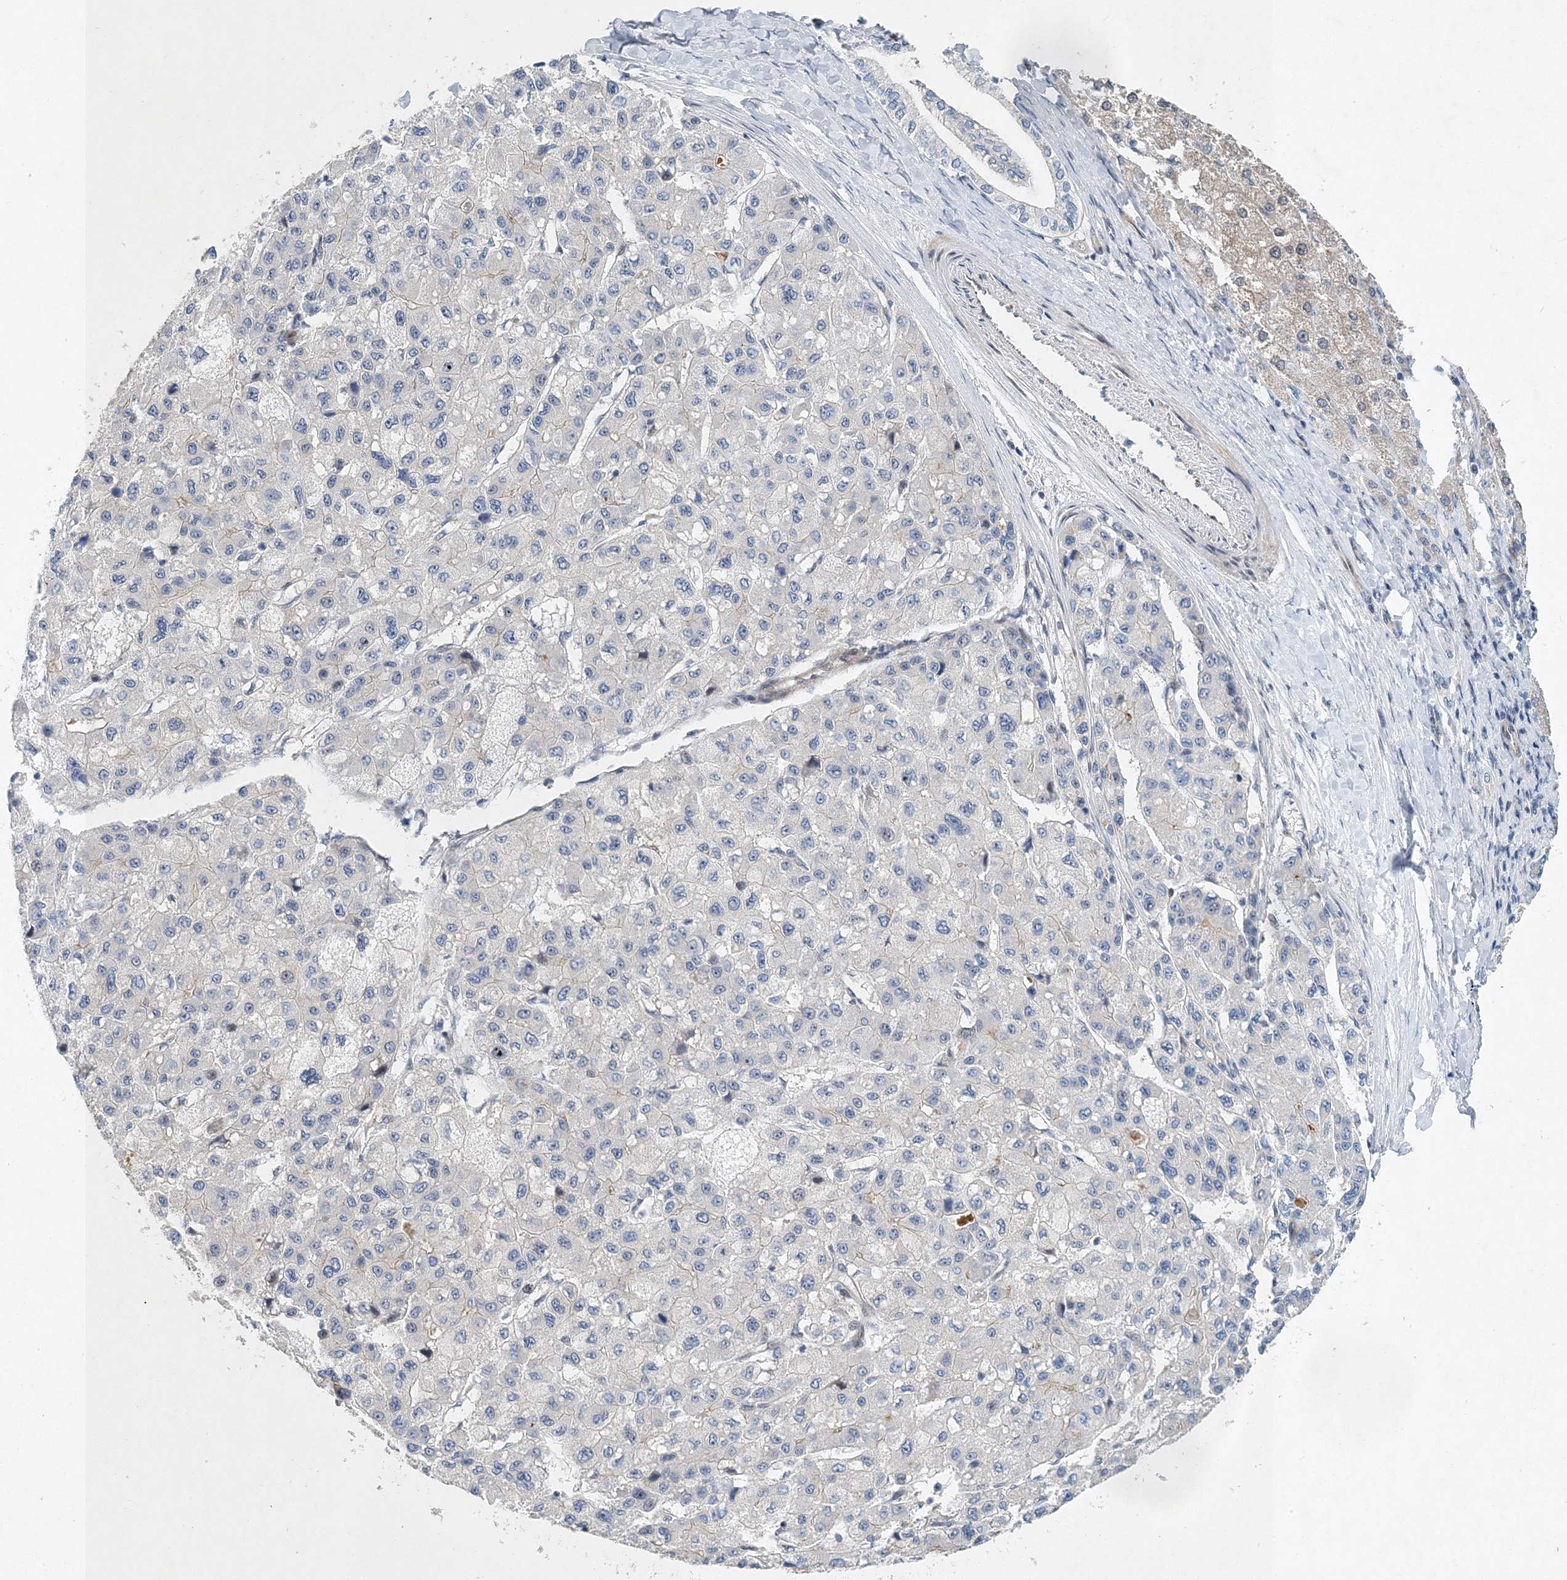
{"staining": {"intensity": "negative", "quantity": "none", "location": "none"}, "tissue": "liver cancer", "cell_type": "Tumor cells", "image_type": "cancer", "snomed": [{"axis": "morphology", "description": "Carcinoma, Hepatocellular, NOS"}, {"axis": "topography", "description": "Liver"}], "caption": "IHC image of neoplastic tissue: human liver hepatocellular carcinoma stained with DAB (3,3'-diaminobenzidine) reveals no significant protein positivity in tumor cells.", "gene": "UIMC1", "patient": {"sex": "male", "age": 80}}